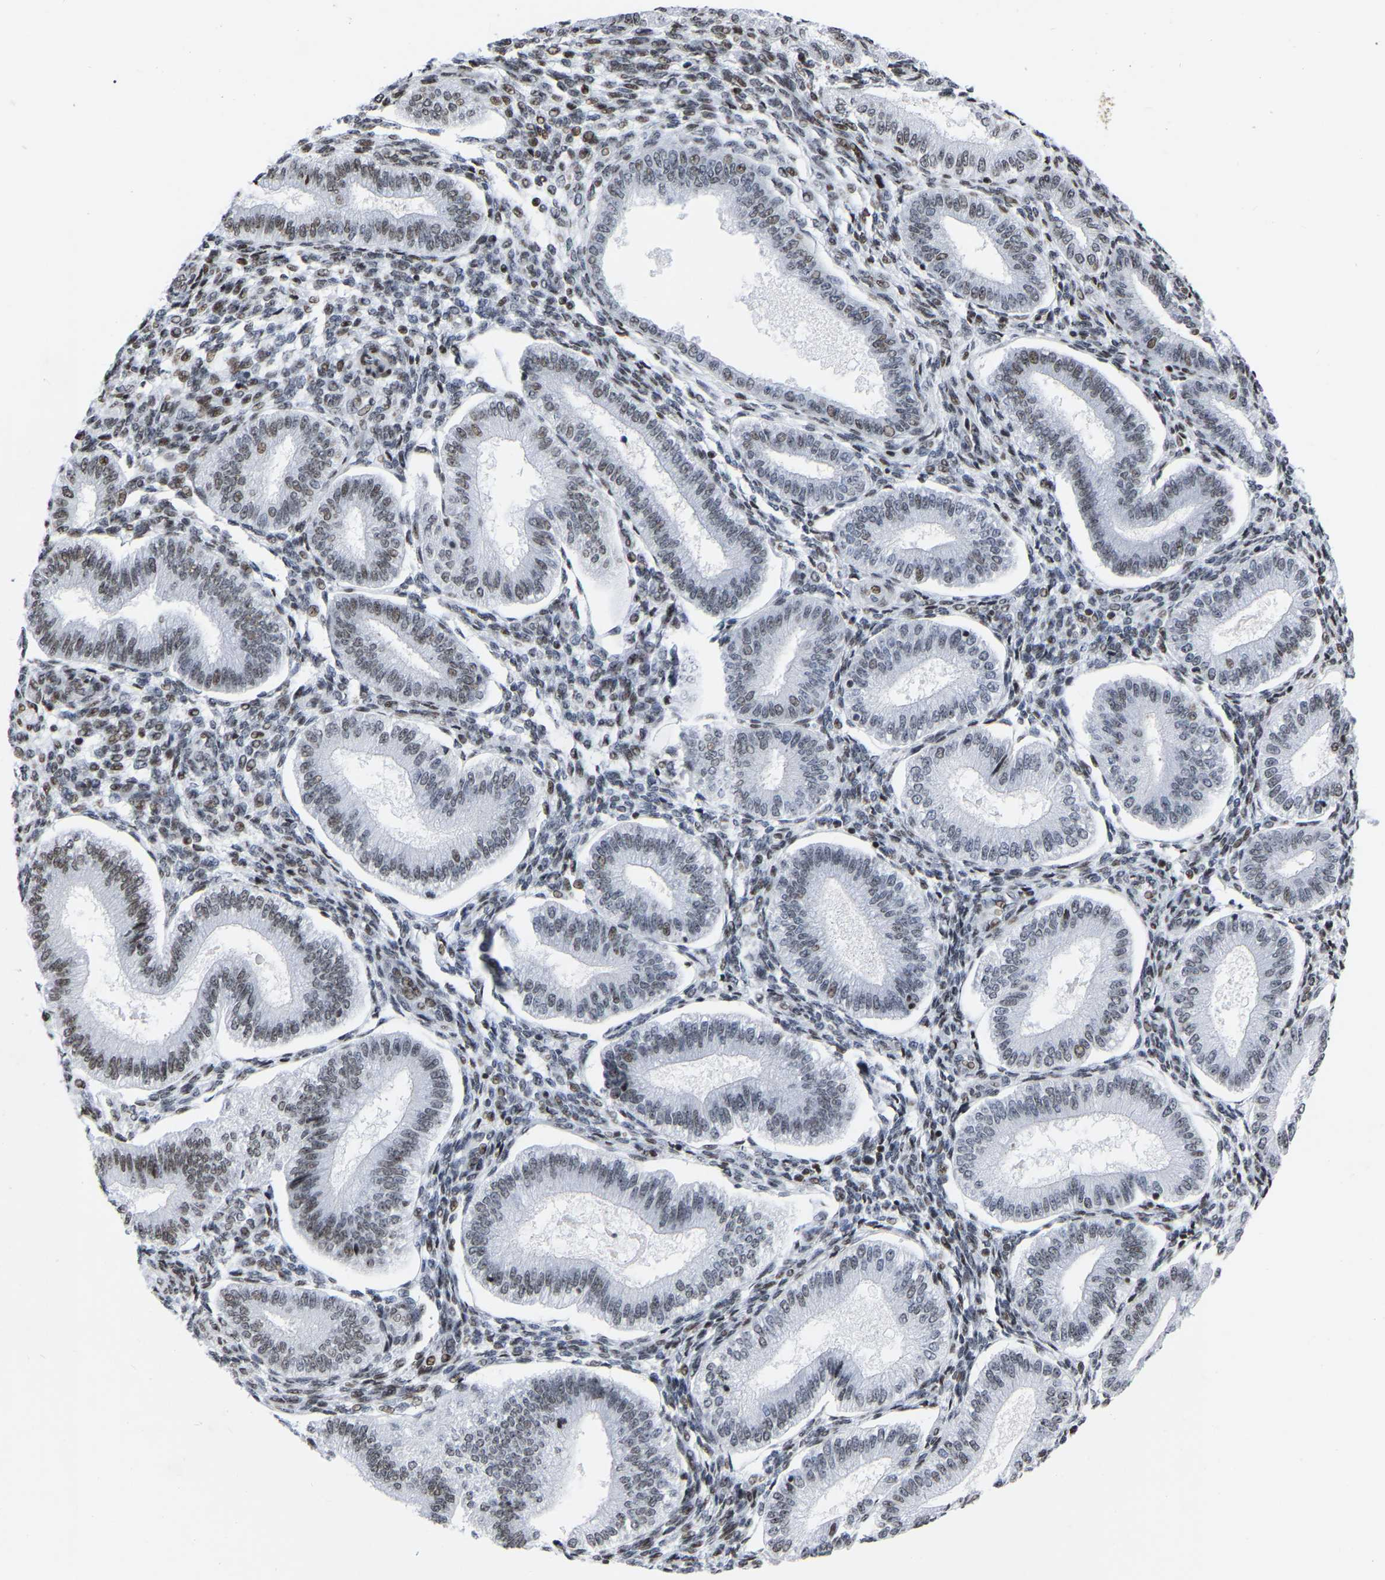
{"staining": {"intensity": "moderate", "quantity": "25%-75%", "location": "nuclear"}, "tissue": "endometrium", "cell_type": "Cells in endometrial stroma", "image_type": "normal", "snomed": [{"axis": "morphology", "description": "Normal tissue, NOS"}, {"axis": "topography", "description": "Endometrium"}], "caption": "Moderate nuclear expression is identified in about 25%-75% of cells in endometrial stroma in unremarkable endometrium.", "gene": "PRCC", "patient": {"sex": "female", "age": 39}}